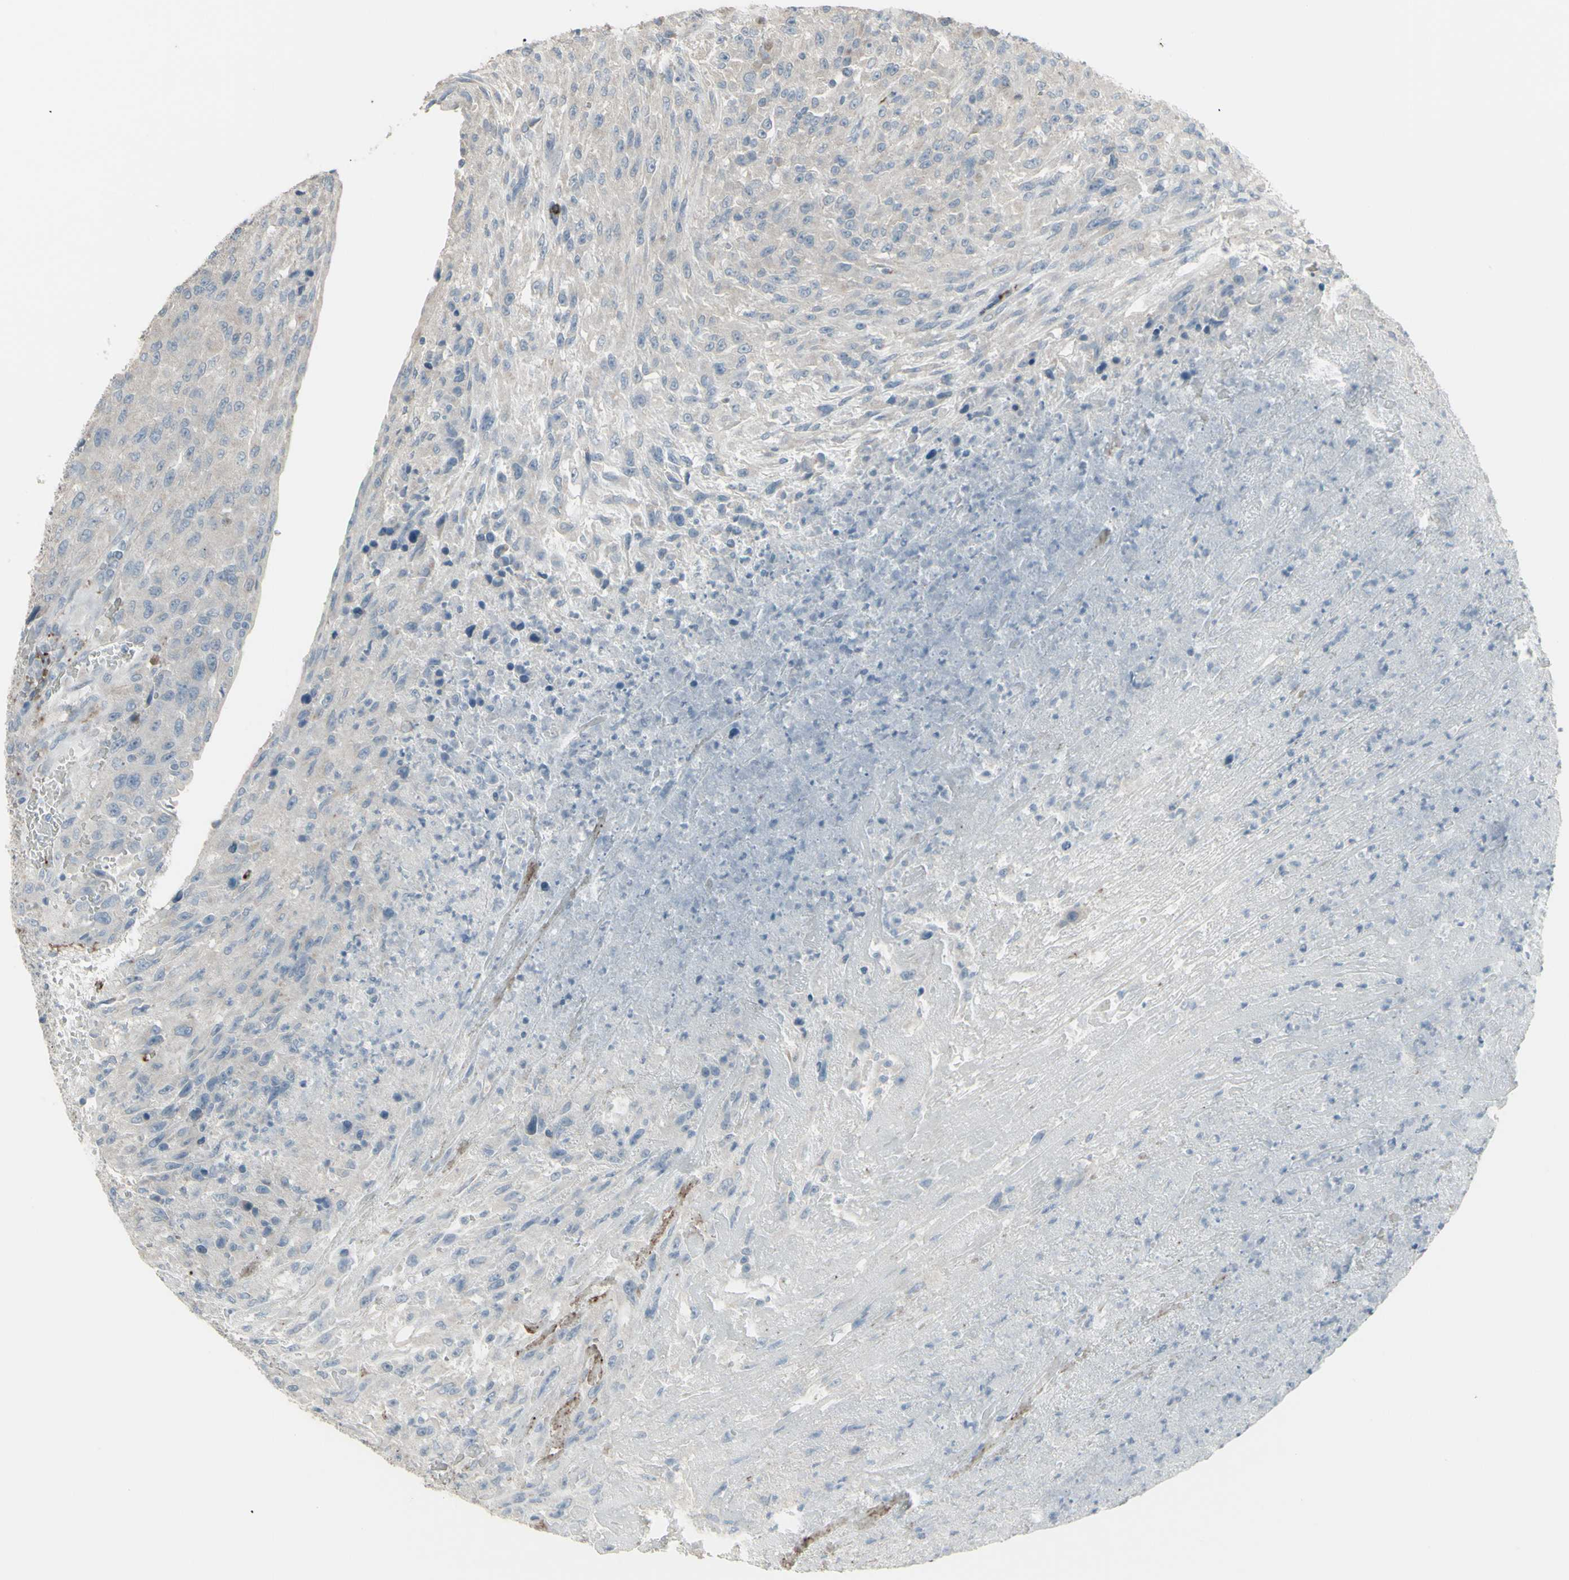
{"staining": {"intensity": "weak", "quantity": "<25%", "location": "cytoplasmic/membranous"}, "tissue": "urothelial cancer", "cell_type": "Tumor cells", "image_type": "cancer", "snomed": [{"axis": "morphology", "description": "Urothelial carcinoma, High grade"}, {"axis": "topography", "description": "Urinary bladder"}], "caption": "High magnification brightfield microscopy of high-grade urothelial carcinoma stained with DAB (brown) and counterstained with hematoxylin (blue): tumor cells show no significant positivity.", "gene": "CD79B", "patient": {"sex": "male", "age": 66}}